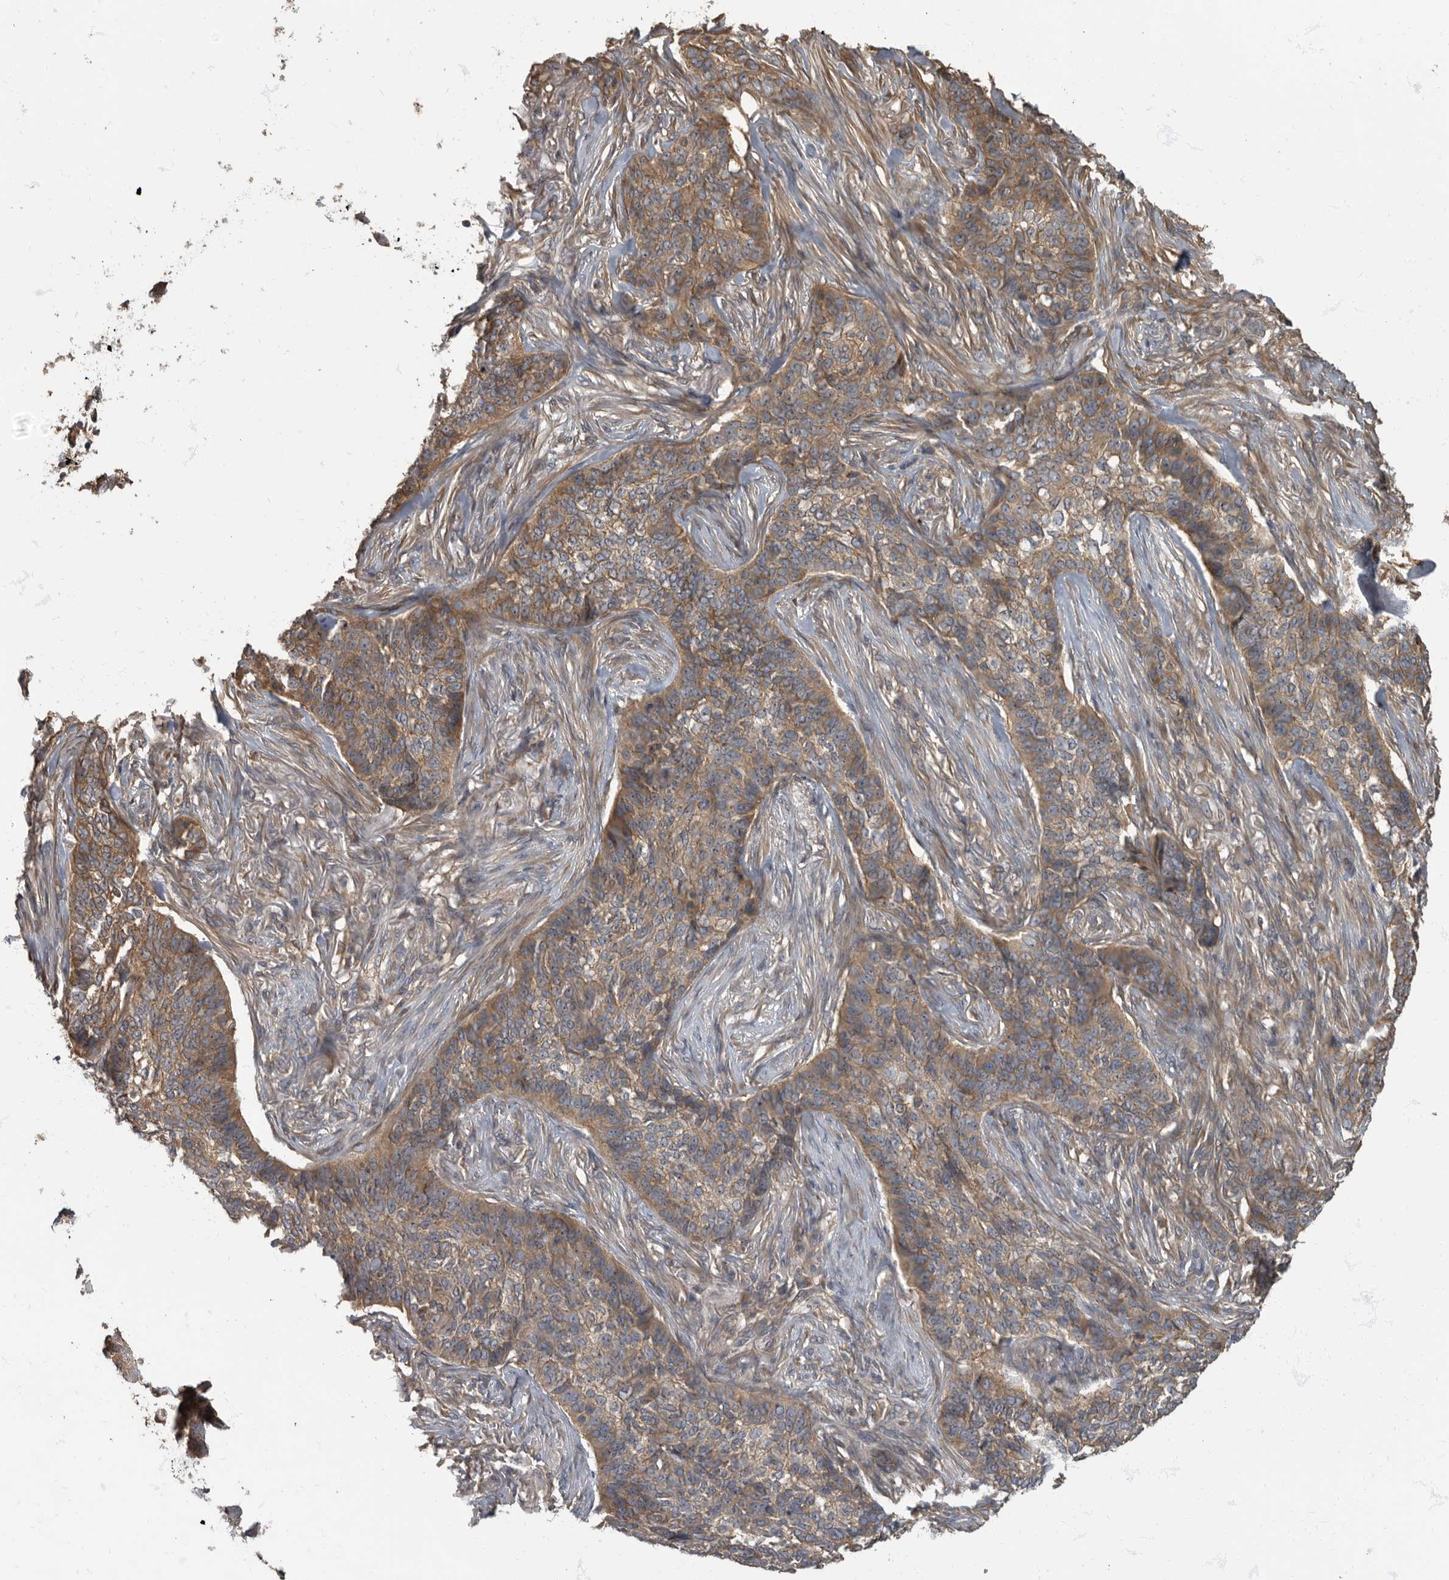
{"staining": {"intensity": "weak", "quantity": ">75%", "location": "cytoplasmic/membranous"}, "tissue": "skin cancer", "cell_type": "Tumor cells", "image_type": "cancer", "snomed": [{"axis": "morphology", "description": "Basal cell carcinoma"}, {"axis": "topography", "description": "Skin"}], "caption": "A photomicrograph of skin cancer (basal cell carcinoma) stained for a protein reveals weak cytoplasmic/membranous brown staining in tumor cells. (Stains: DAB (3,3'-diaminobenzidine) in brown, nuclei in blue, Microscopy: brightfield microscopy at high magnification).", "gene": "DAAM1", "patient": {"sex": "male", "age": 85}}